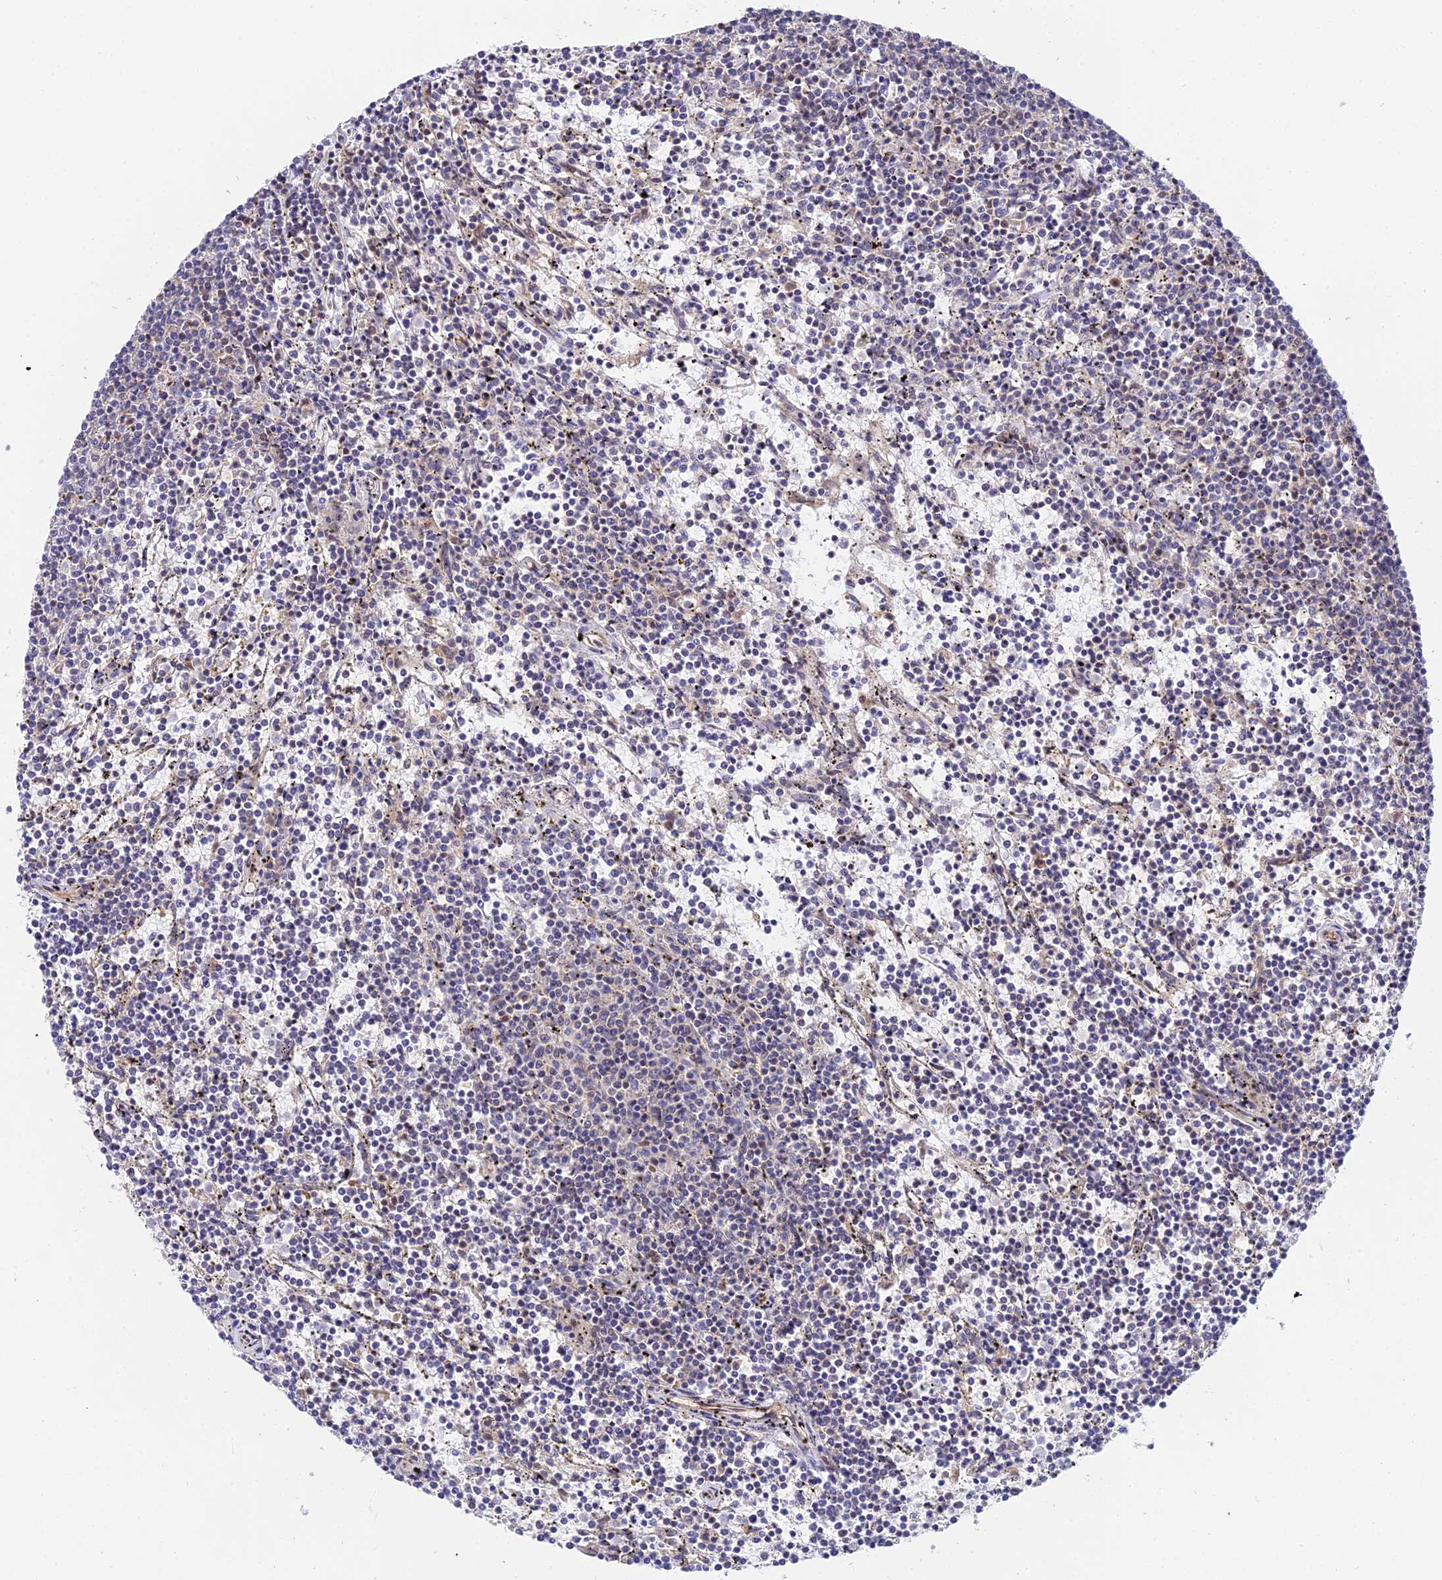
{"staining": {"intensity": "negative", "quantity": "none", "location": "none"}, "tissue": "lymphoma", "cell_type": "Tumor cells", "image_type": "cancer", "snomed": [{"axis": "morphology", "description": "Malignant lymphoma, non-Hodgkin's type, Low grade"}, {"axis": "topography", "description": "Spleen"}], "caption": "IHC of human malignant lymphoma, non-Hodgkin's type (low-grade) shows no expression in tumor cells.", "gene": "PPP2R2C", "patient": {"sex": "female", "age": 50}}